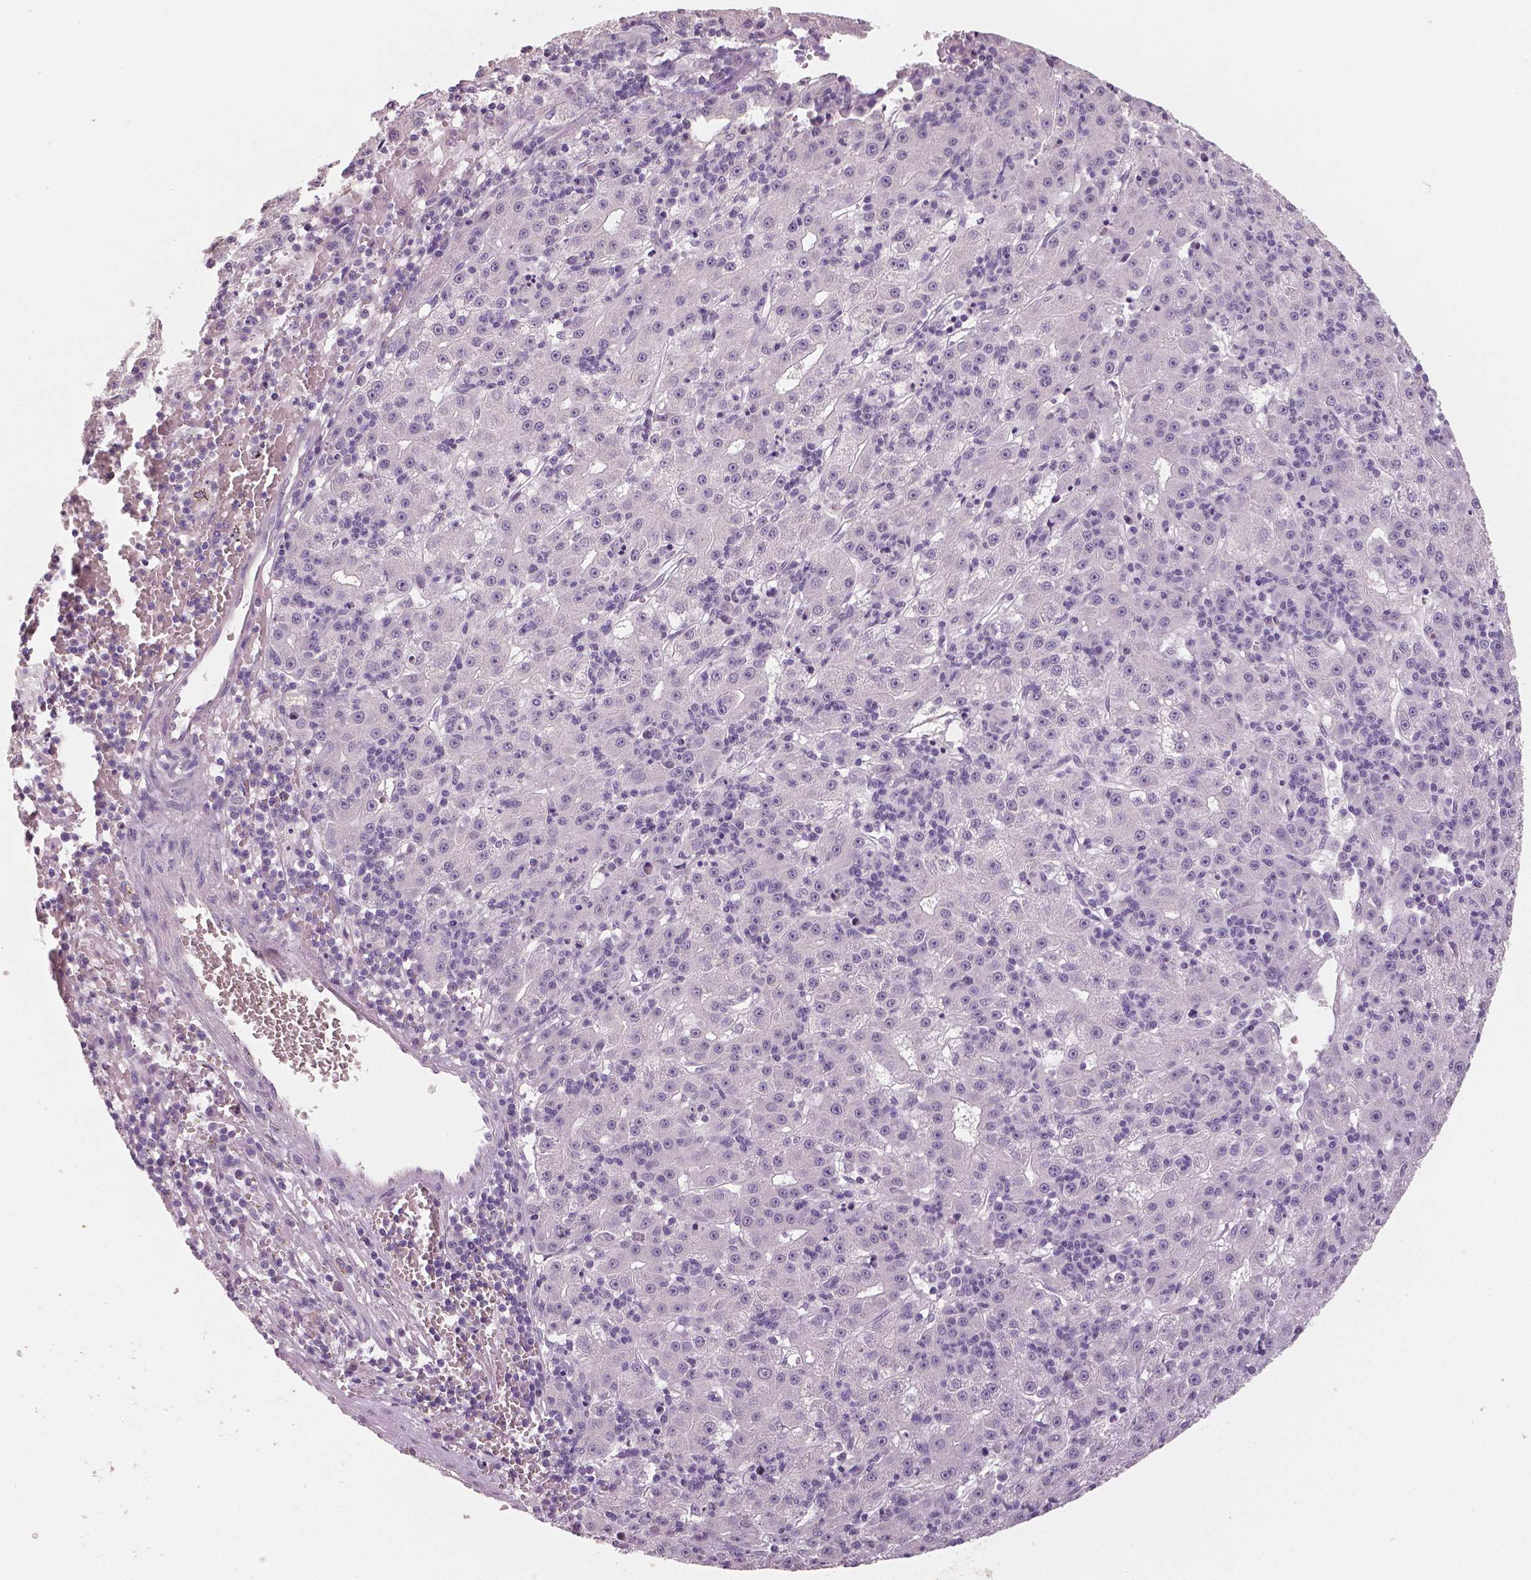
{"staining": {"intensity": "negative", "quantity": "none", "location": "none"}, "tissue": "liver cancer", "cell_type": "Tumor cells", "image_type": "cancer", "snomed": [{"axis": "morphology", "description": "Carcinoma, Hepatocellular, NOS"}, {"axis": "topography", "description": "Liver"}], "caption": "Liver hepatocellular carcinoma stained for a protein using immunohistochemistry (IHC) reveals no expression tumor cells.", "gene": "NECAB1", "patient": {"sex": "male", "age": 76}}